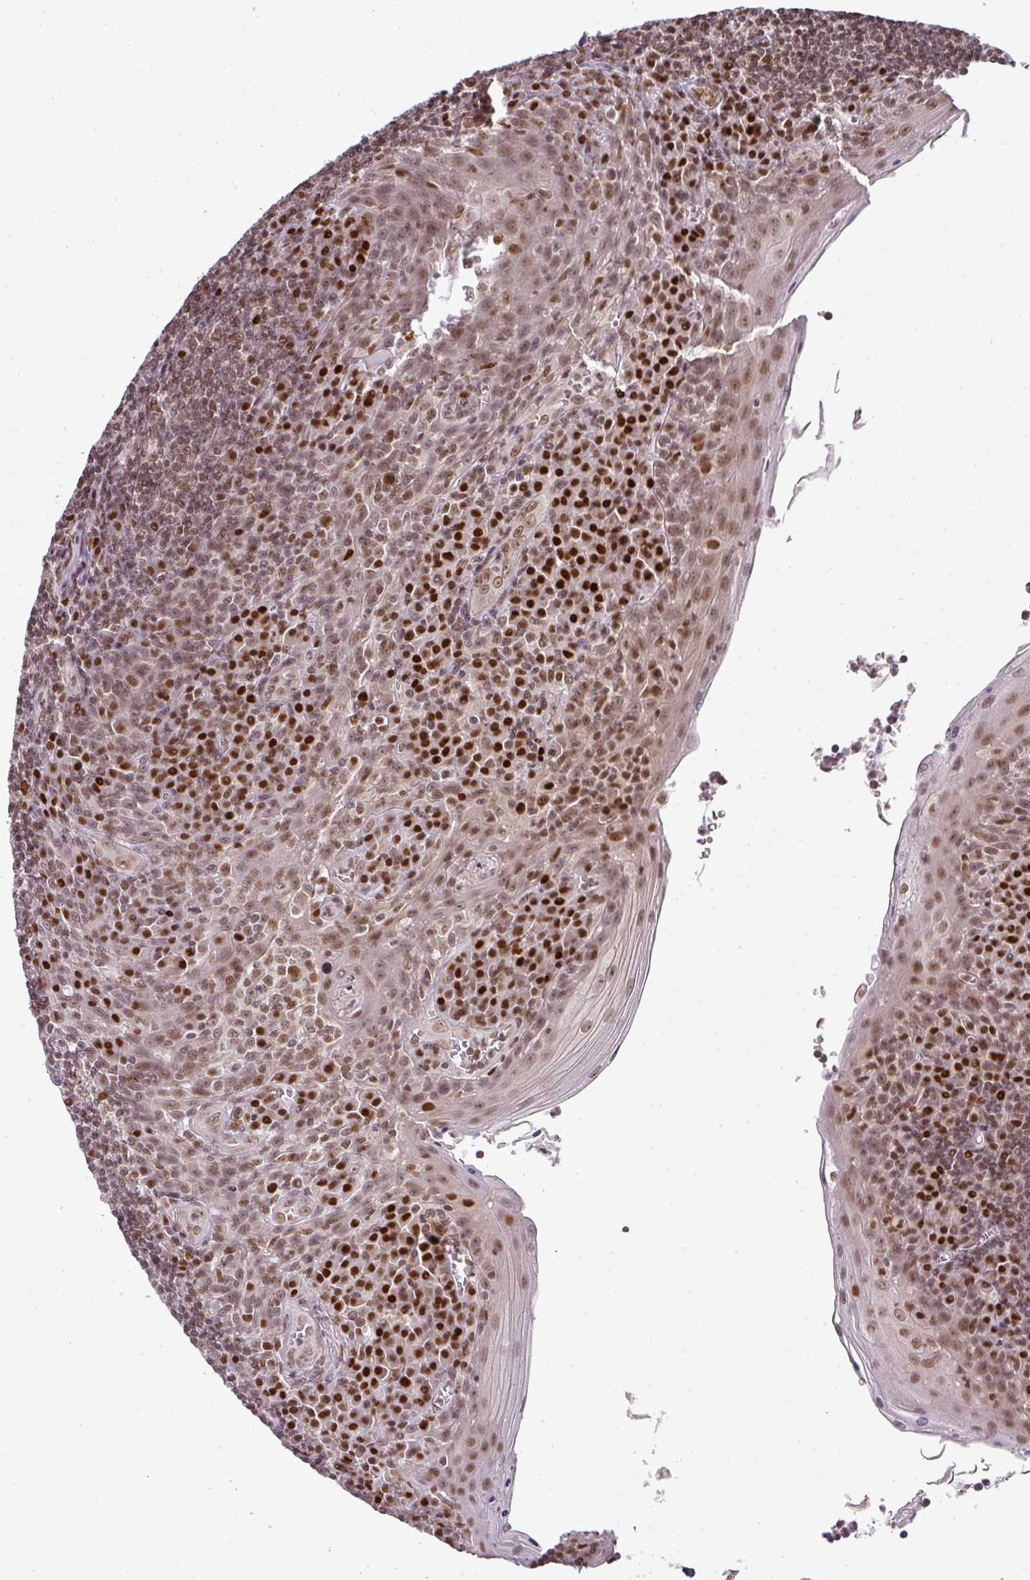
{"staining": {"intensity": "moderate", "quantity": ">75%", "location": "nuclear"}, "tissue": "tonsil", "cell_type": "Germinal center cells", "image_type": "normal", "snomed": [{"axis": "morphology", "description": "Normal tissue, NOS"}, {"axis": "topography", "description": "Tonsil"}], "caption": "Approximately >75% of germinal center cells in normal human tonsil reveal moderate nuclear protein positivity as visualized by brown immunohistochemical staining.", "gene": "GPRIN2", "patient": {"sex": "male", "age": 27}}